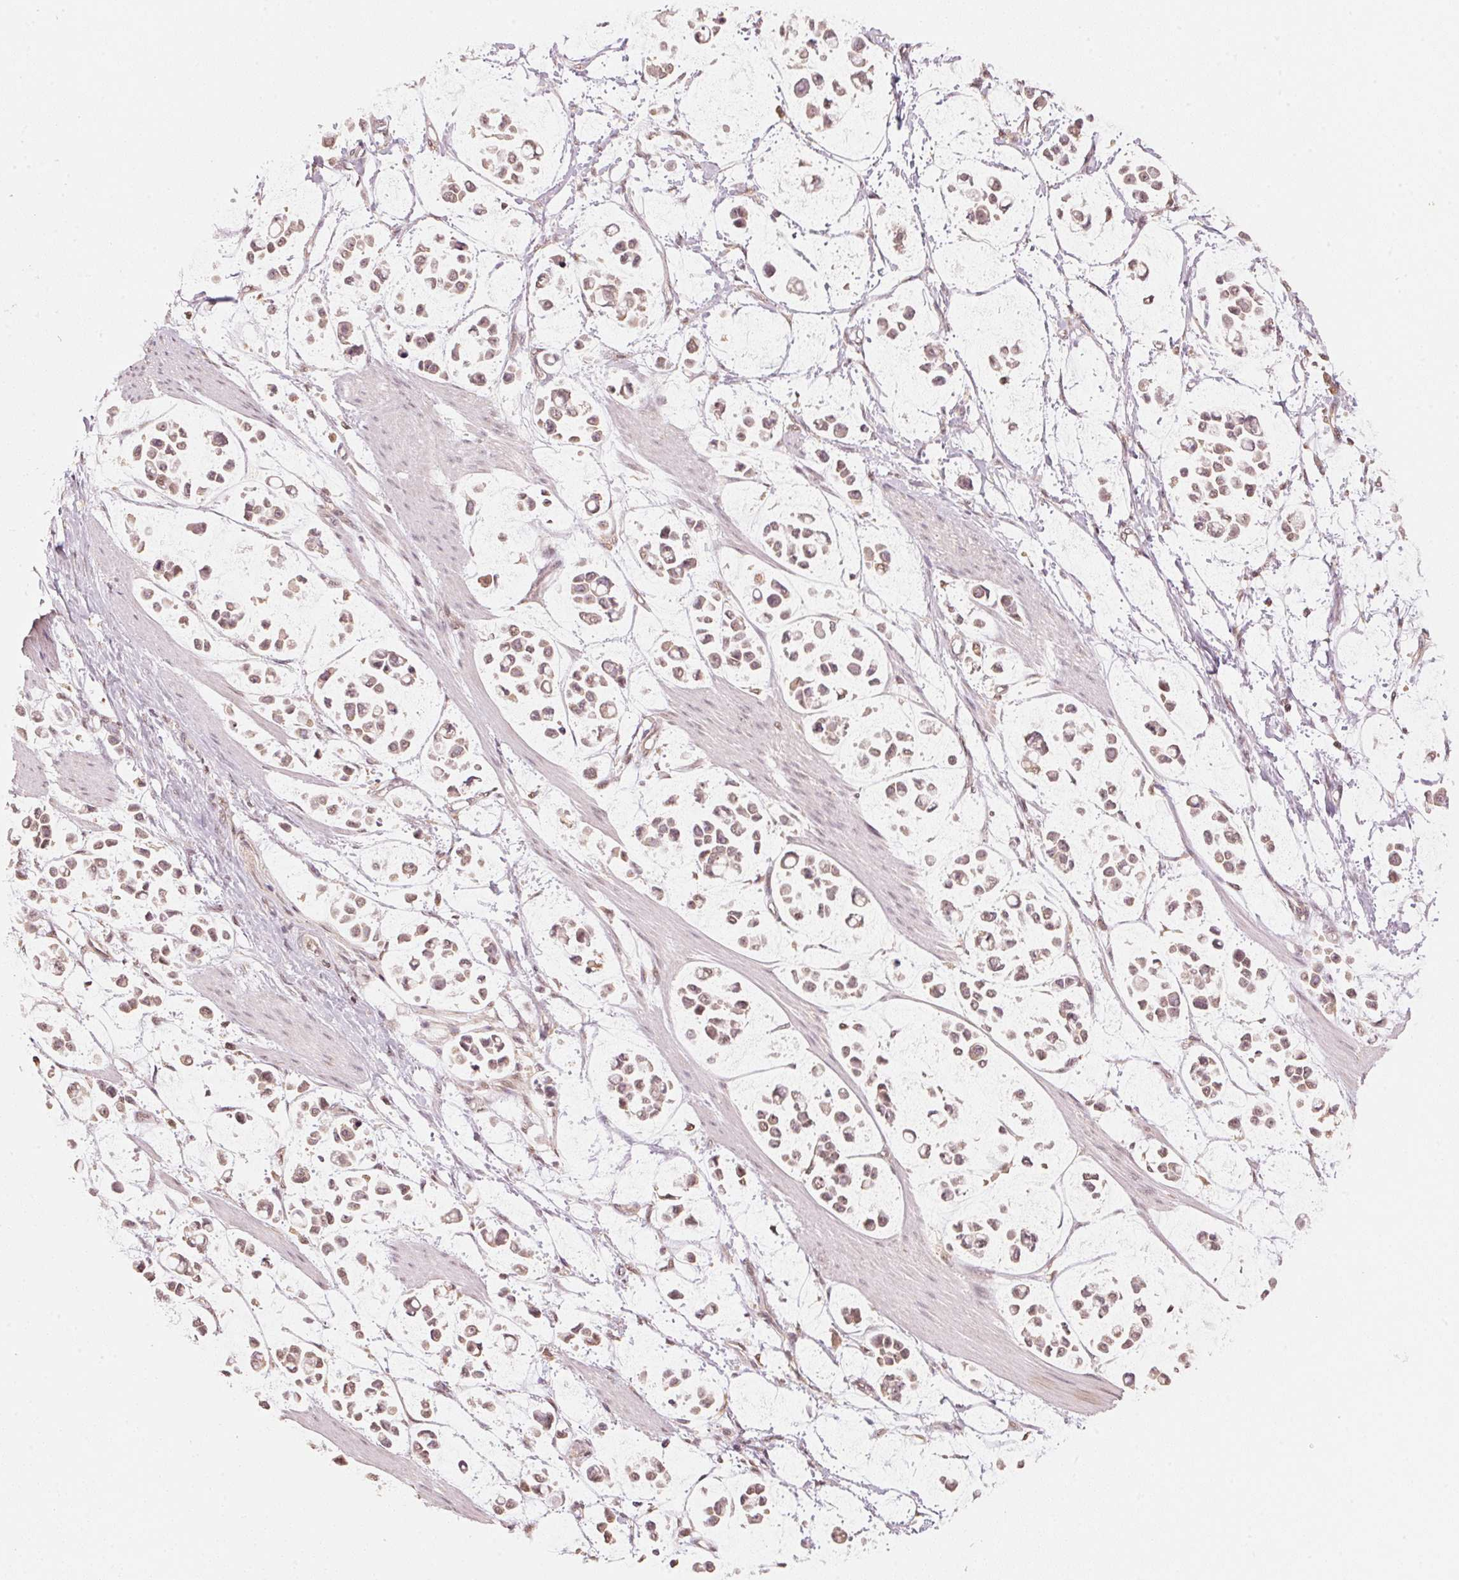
{"staining": {"intensity": "weak", "quantity": ">75%", "location": "cytoplasmic/membranous"}, "tissue": "stomach cancer", "cell_type": "Tumor cells", "image_type": "cancer", "snomed": [{"axis": "morphology", "description": "Adenocarcinoma, NOS"}, {"axis": "topography", "description": "Stomach"}], "caption": "The photomicrograph shows a brown stain indicating the presence of a protein in the cytoplasmic/membranous of tumor cells in stomach adenocarcinoma.", "gene": "C2orf73", "patient": {"sex": "male", "age": 82}}